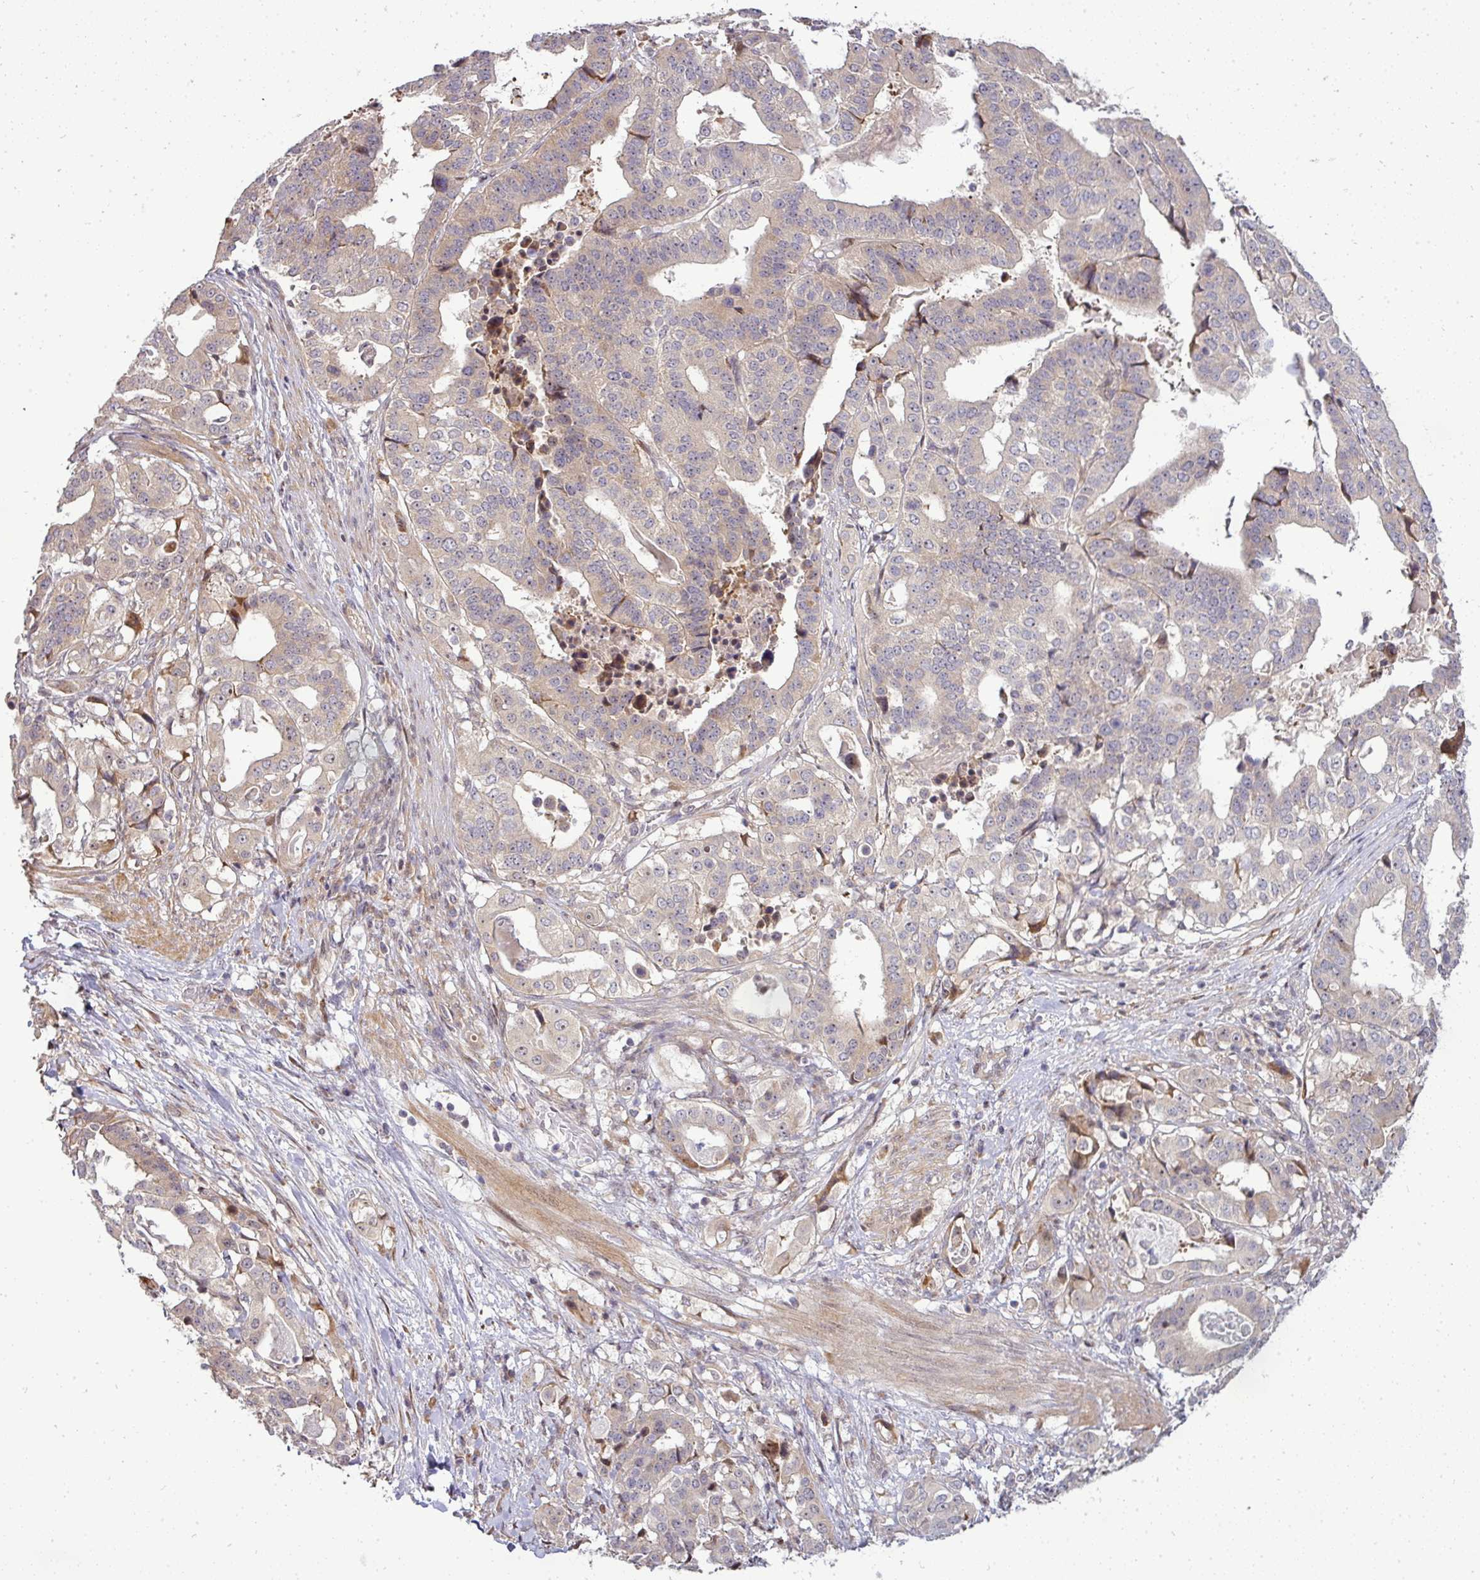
{"staining": {"intensity": "weak", "quantity": "25%-75%", "location": "cytoplasmic/membranous"}, "tissue": "stomach cancer", "cell_type": "Tumor cells", "image_type": "cancer", "snomed": [{"axis": "morphology", "description": "Adenocarcinoma, NOS"}, {"axis": "topography", "description": "Stomach"}], "caption": "Protein expression by immunohistochemistry (IHC) reveals weak cytoplasmic/membranous positivity in about 25%-75% of tumor cells in stomach cancer.", "gene": "PATZ1", "patient": {"sex": "male", "age": 48}}